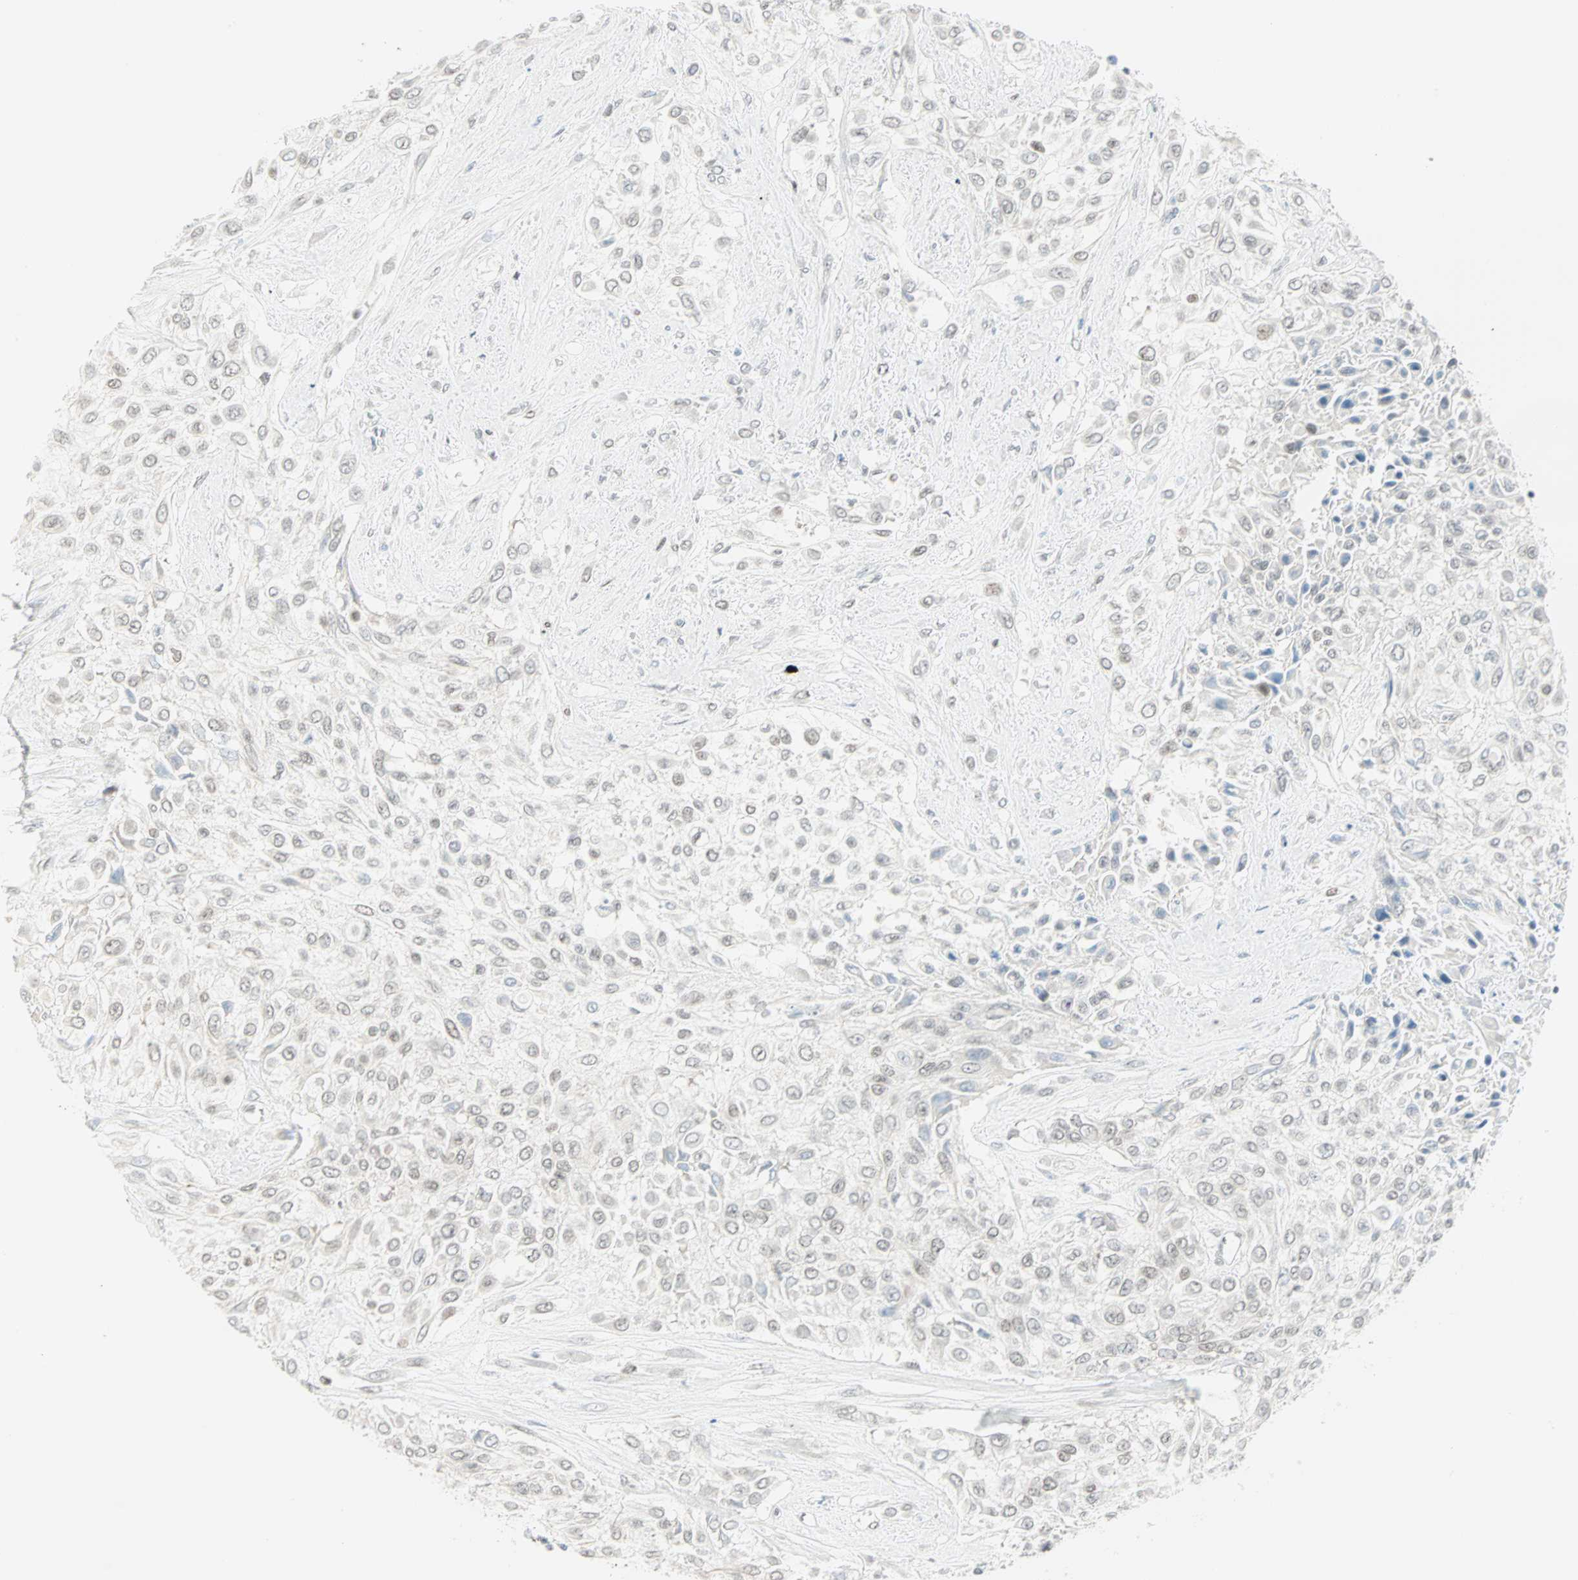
{"staining": {"intensity": "negative", "quantity": "none", "location": "none"}, "tissue": "urothelial cancer", "cell_type": "Tumor cells", "image_type": "cancer", "snomed": [{"axis": "morphology", "description": "Urothelial carcinoma, High grade"}, {"axis": "topography", "description": "Urinary bladder"}], "caption": "Urothelial cancer was stained to show a protein in brown. There is no significant expression in tumor cells. (Immunohistochemistry (ihc), brightfield microscopy, high magnification).", "gene": "PKNOX1", "patient": {"sex": "male", "age": 57}}